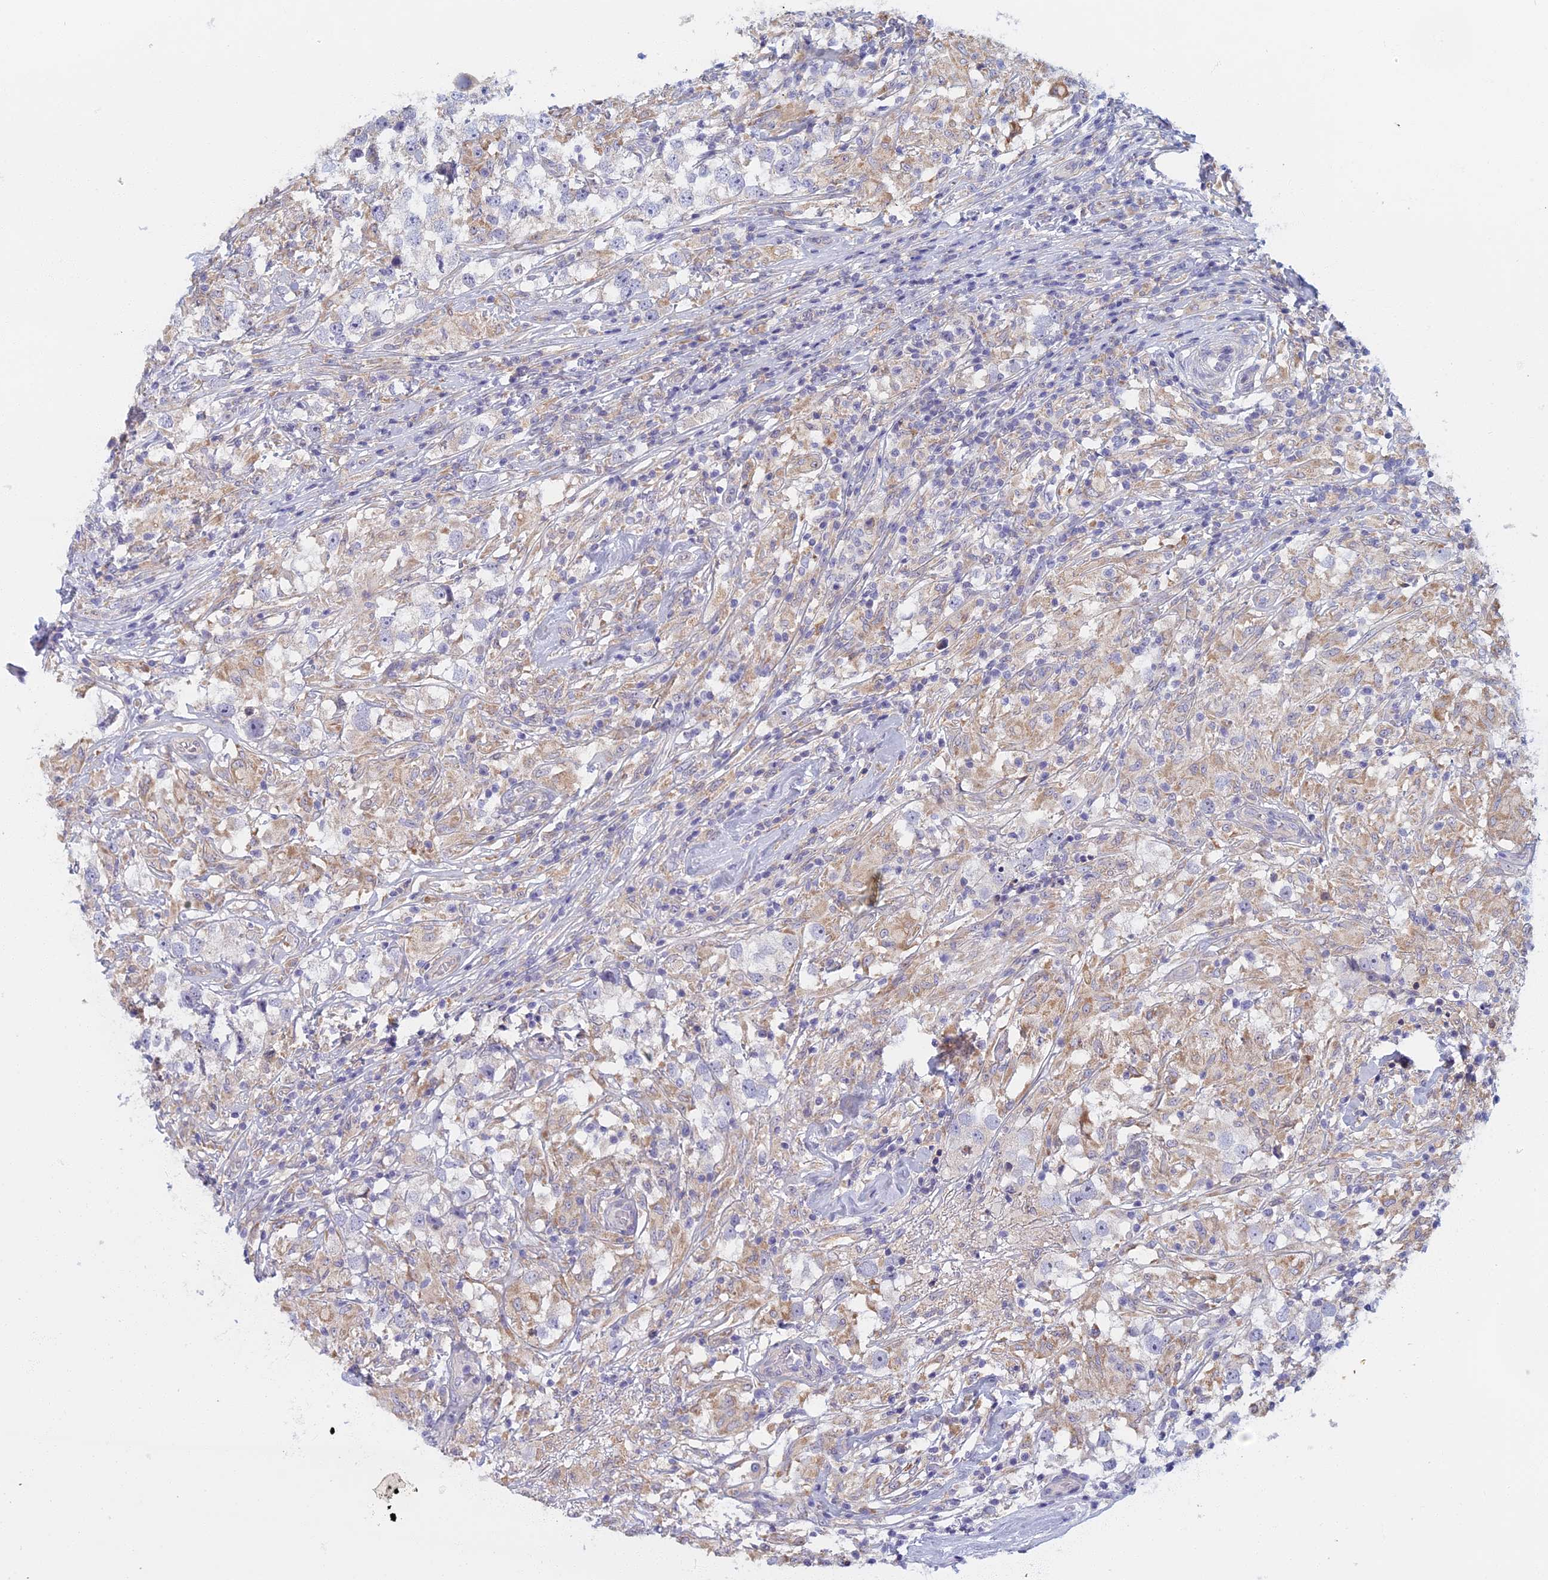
{"staining": {"intensity": "negative", "quantity": "none", "location": "none"}, "tissue": "testis cancer", "cell_type": "Tumor cells", "image_type": "cancer", "snomed": [{"axis": "morphology", "description": "Seminoma, NOS"}, {"axis": "topography", "description": "Testis"}], "caption": "This is an IHC photomicrograph of human testis cancer. There is no expression in tumor cells.", "gene": "DDX51", "patient": {"sex": "male", "age": 46}}